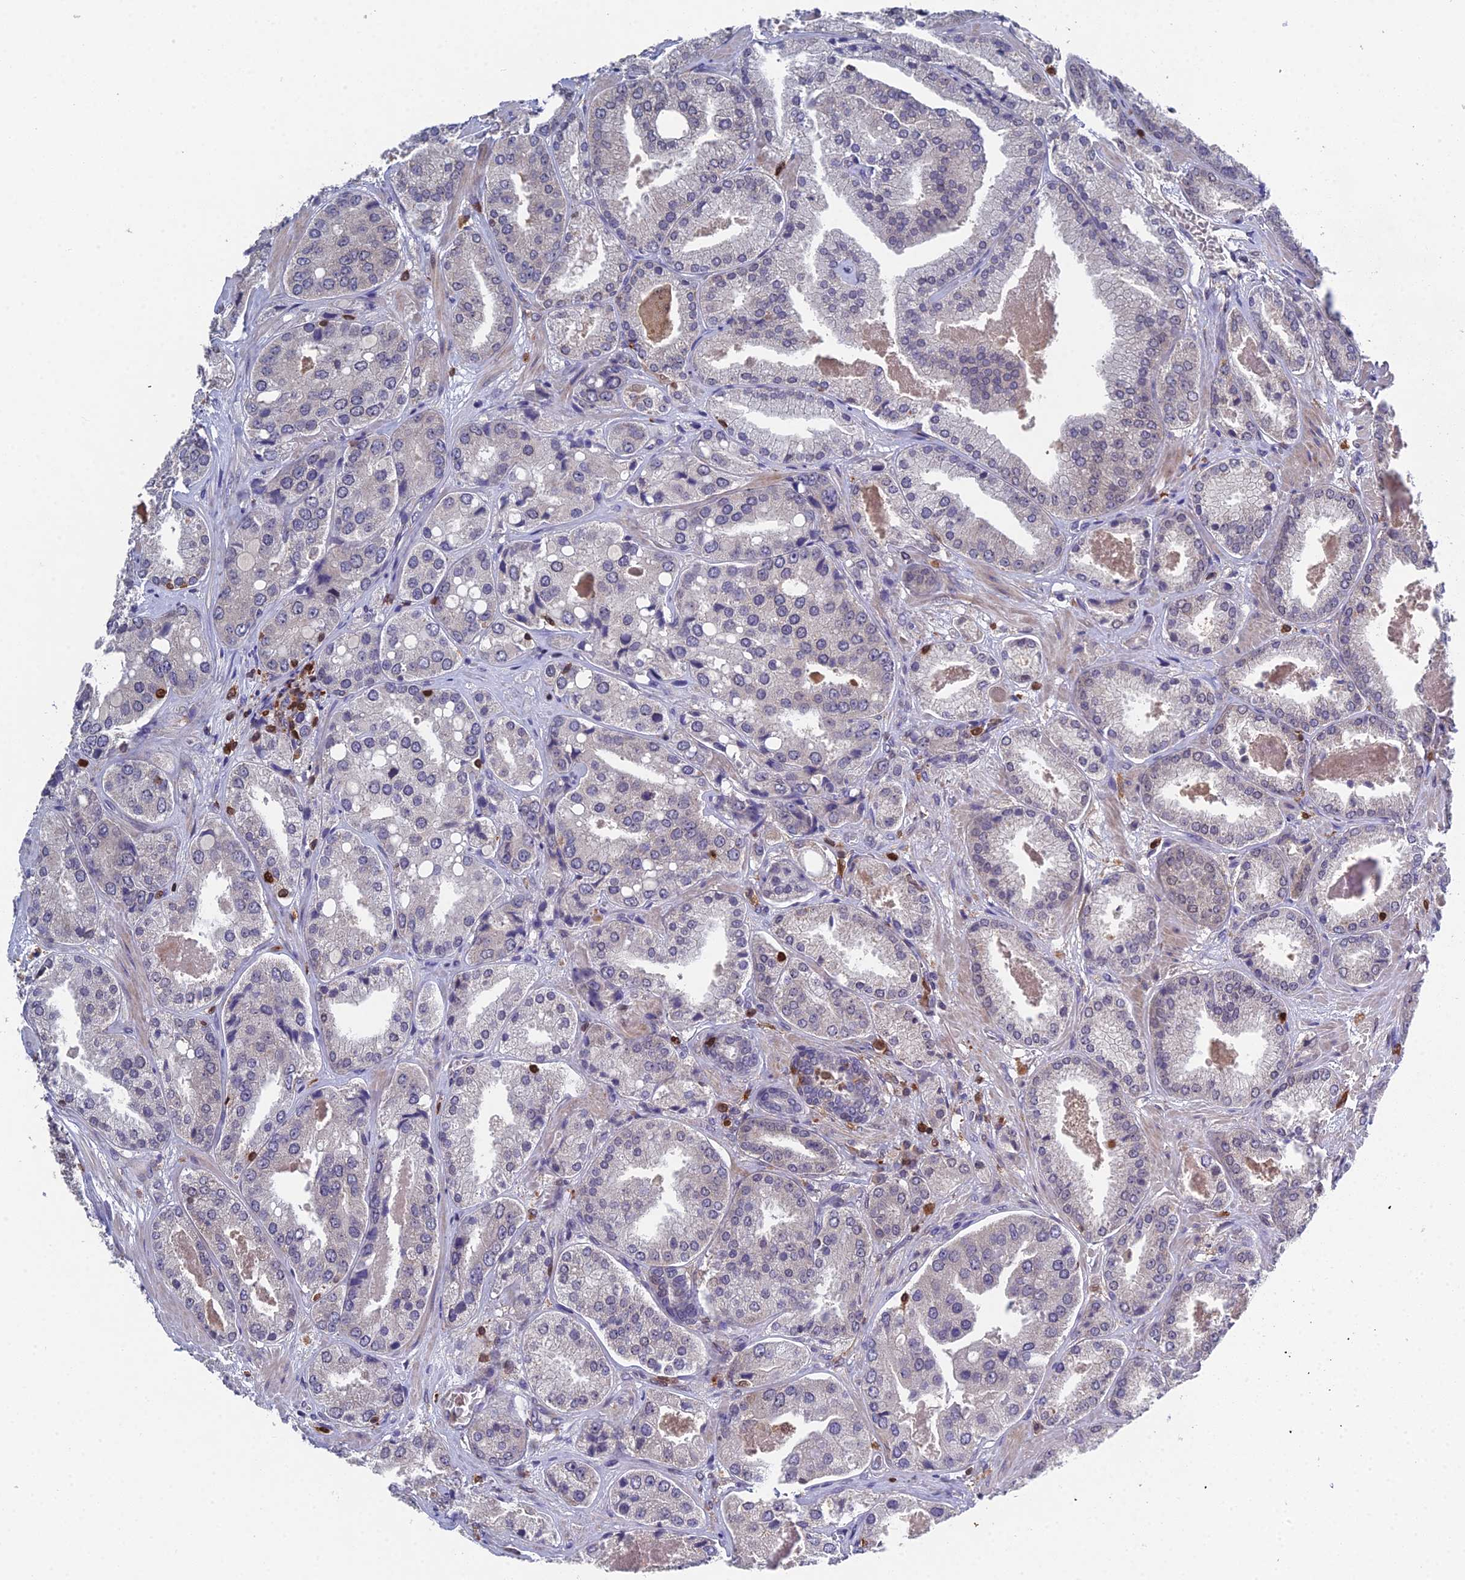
{"staining": {"intensity": "negative", "quantity": "none", "location": "none"}, "tissue": "prostate cancer", "cell_type": "Tumor cells", "image_type": "cancer", "snomed": [{"axis": "morphology", "description": "Adenocarcinoma, High grade"}, {"axis": "topography", "description": "Prostate"}], "caption": "The photomicrograph shows no staining of tumor cells in prostate cancer. (DAB (3,3'-diaminobenzidine) IHC with hematoxylin counter stain).", "gene": "GALK2", "patient": {"sex": "male", "age": 63}}